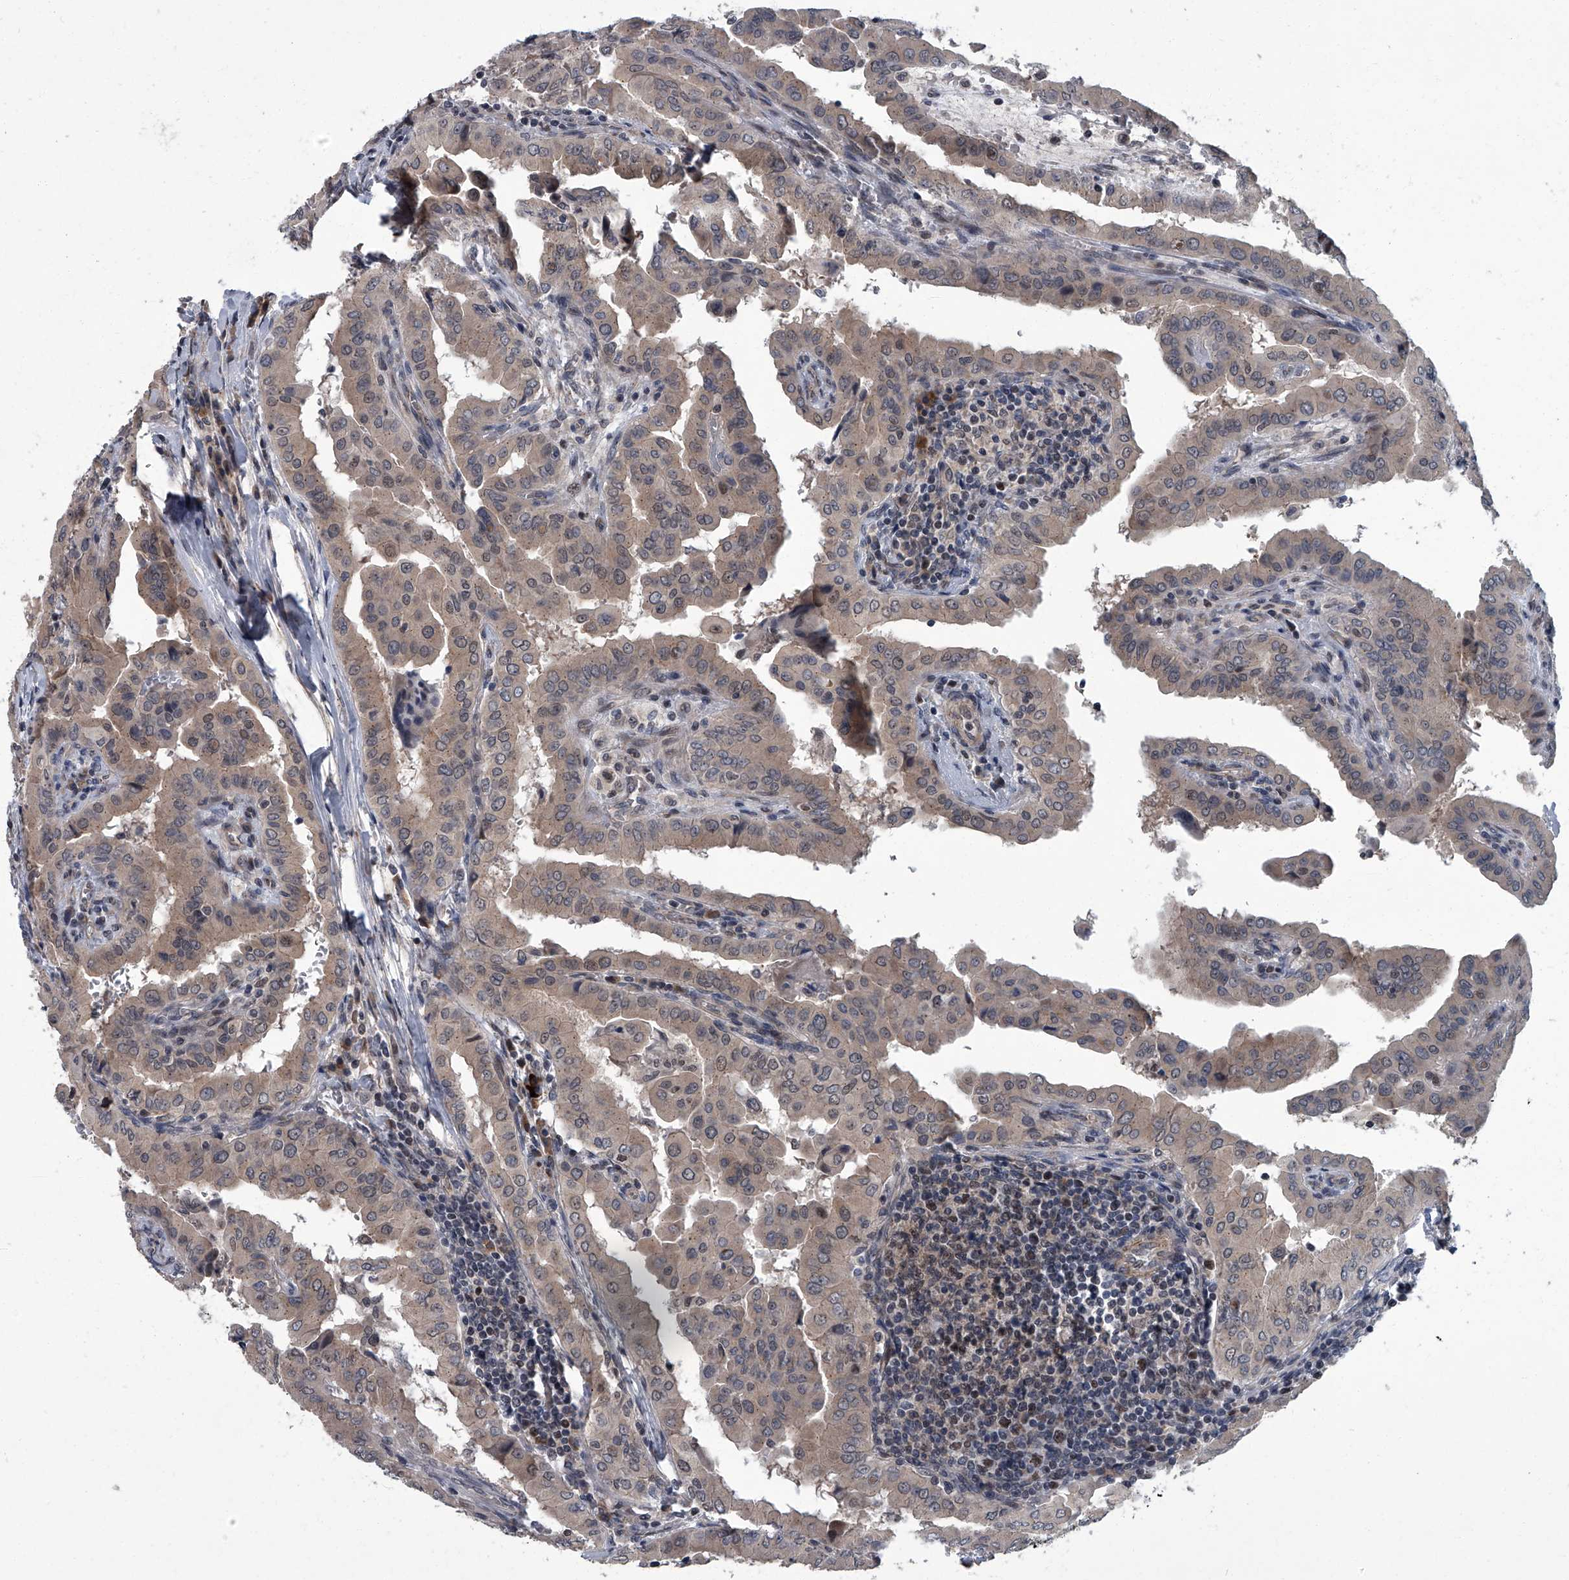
{"staining": {"intensity": "weak", "quantity": ">75%", "location": "cytoplasmic/membranous"}, "tissue": "thyroid cancer", "cell_type": "Tumor cells", "image_type": "cancer", "snomed": [{"axis": "morphology", "description": "Papillary adenocarcinoma, NOS"}, {"axis": "topography", "description": "Thyroid gland"}], "caption": "Immunohistochemical staining of thyroid cancer displays weak cytoplasmic/membranous protein positivity in approximately >75% of tumor cells.", "gene": "ZNF274", "patient": {"sex": "male", "age": 33}}